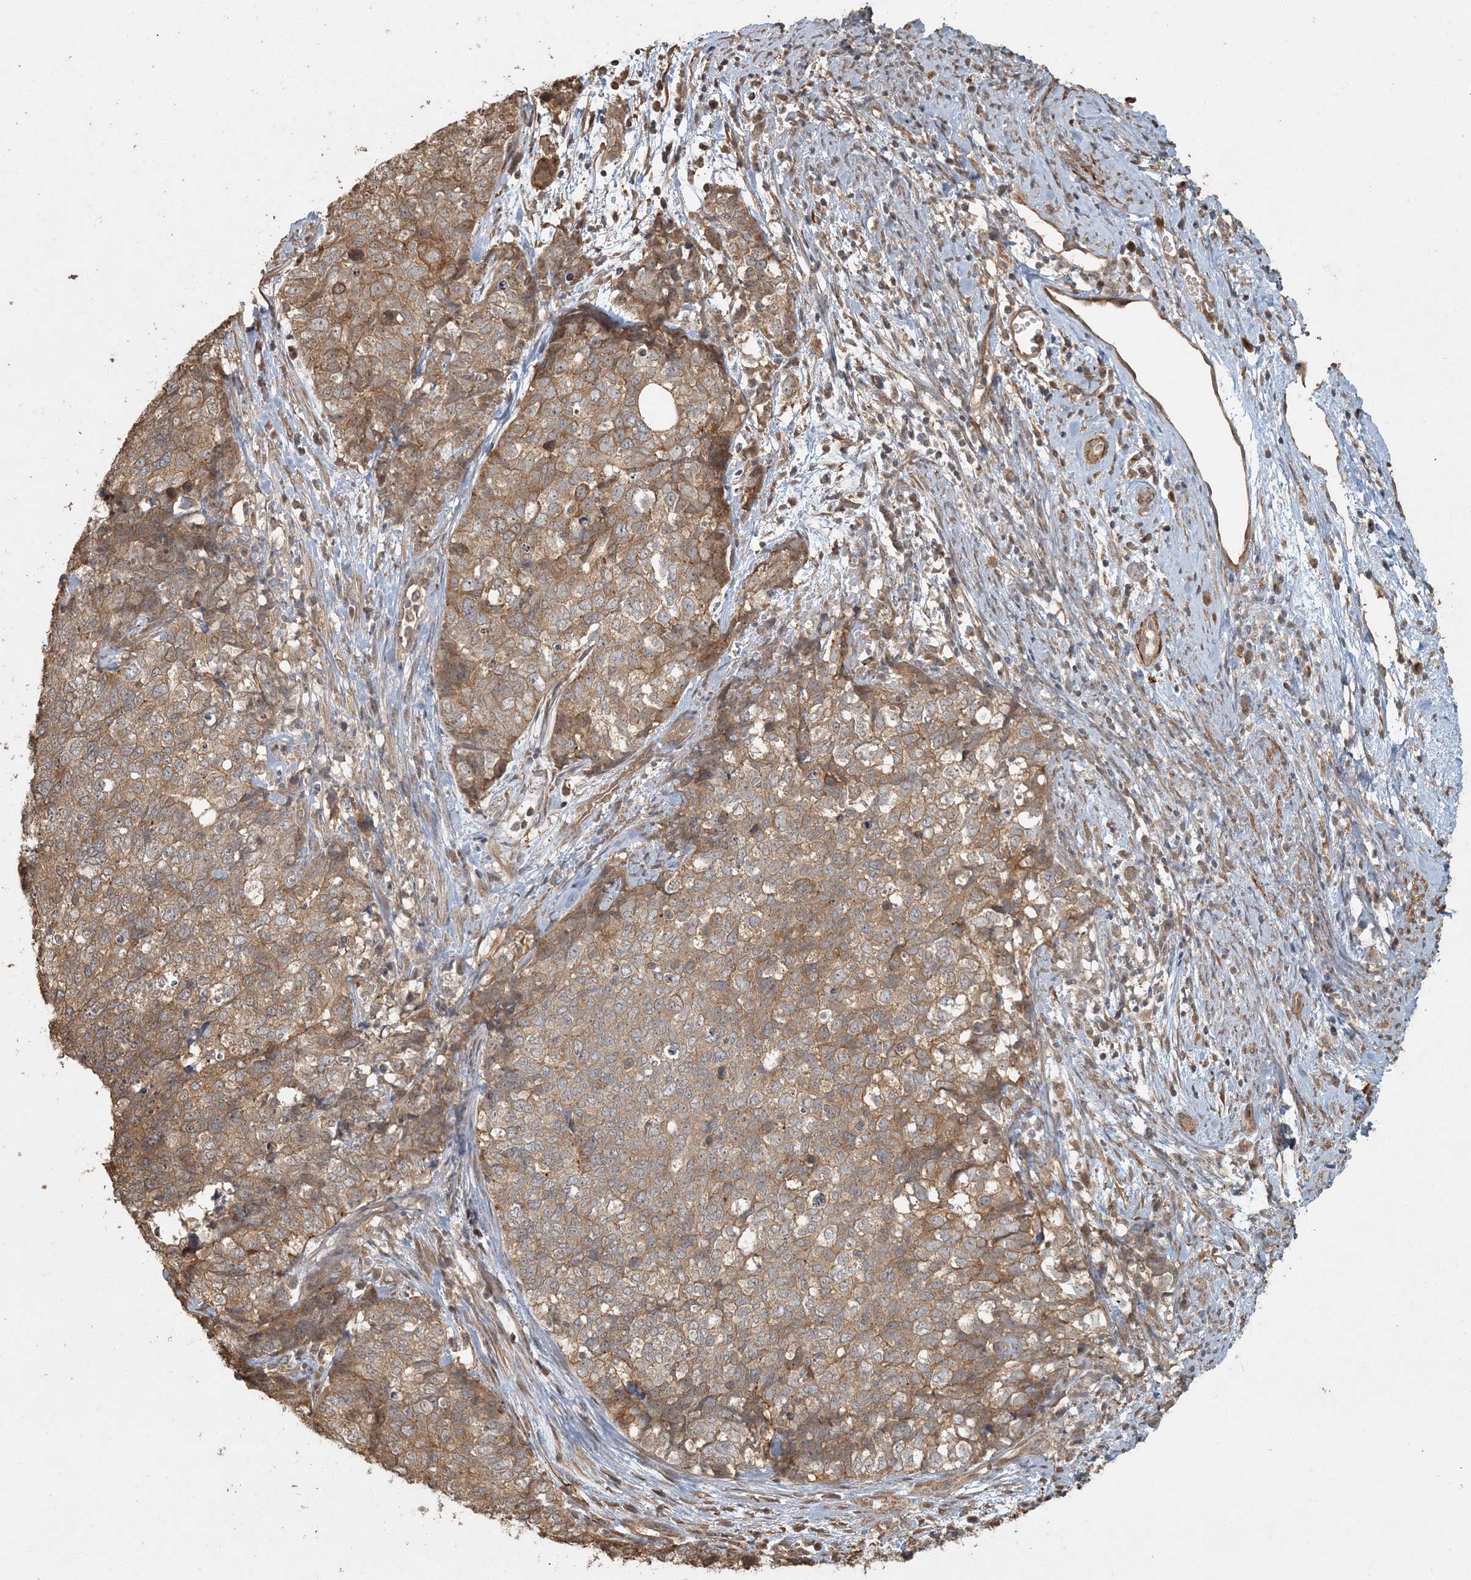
{"staining": {"intensity": "moderate", "quantity": ">75%", "location": "cytoplasmic/membranous"}, "tissue": "cervical cancer", "cell_type": "Tumor cells", "image_type": "cancer", "snomed": [{"axis": "morphology", "description": "Squamous cell carcinoma, NOS"}, {"axis": "topography", "description": "Cervix"}], "caption": "Cervical cancer (squamous cell carcinoma) stained with a brown dye displays moderate cytoplasmic/membranous positive expression in about >75% of tumor cells.", "gene": "AK9", "patient": {"sex": "female", "age": 63}}